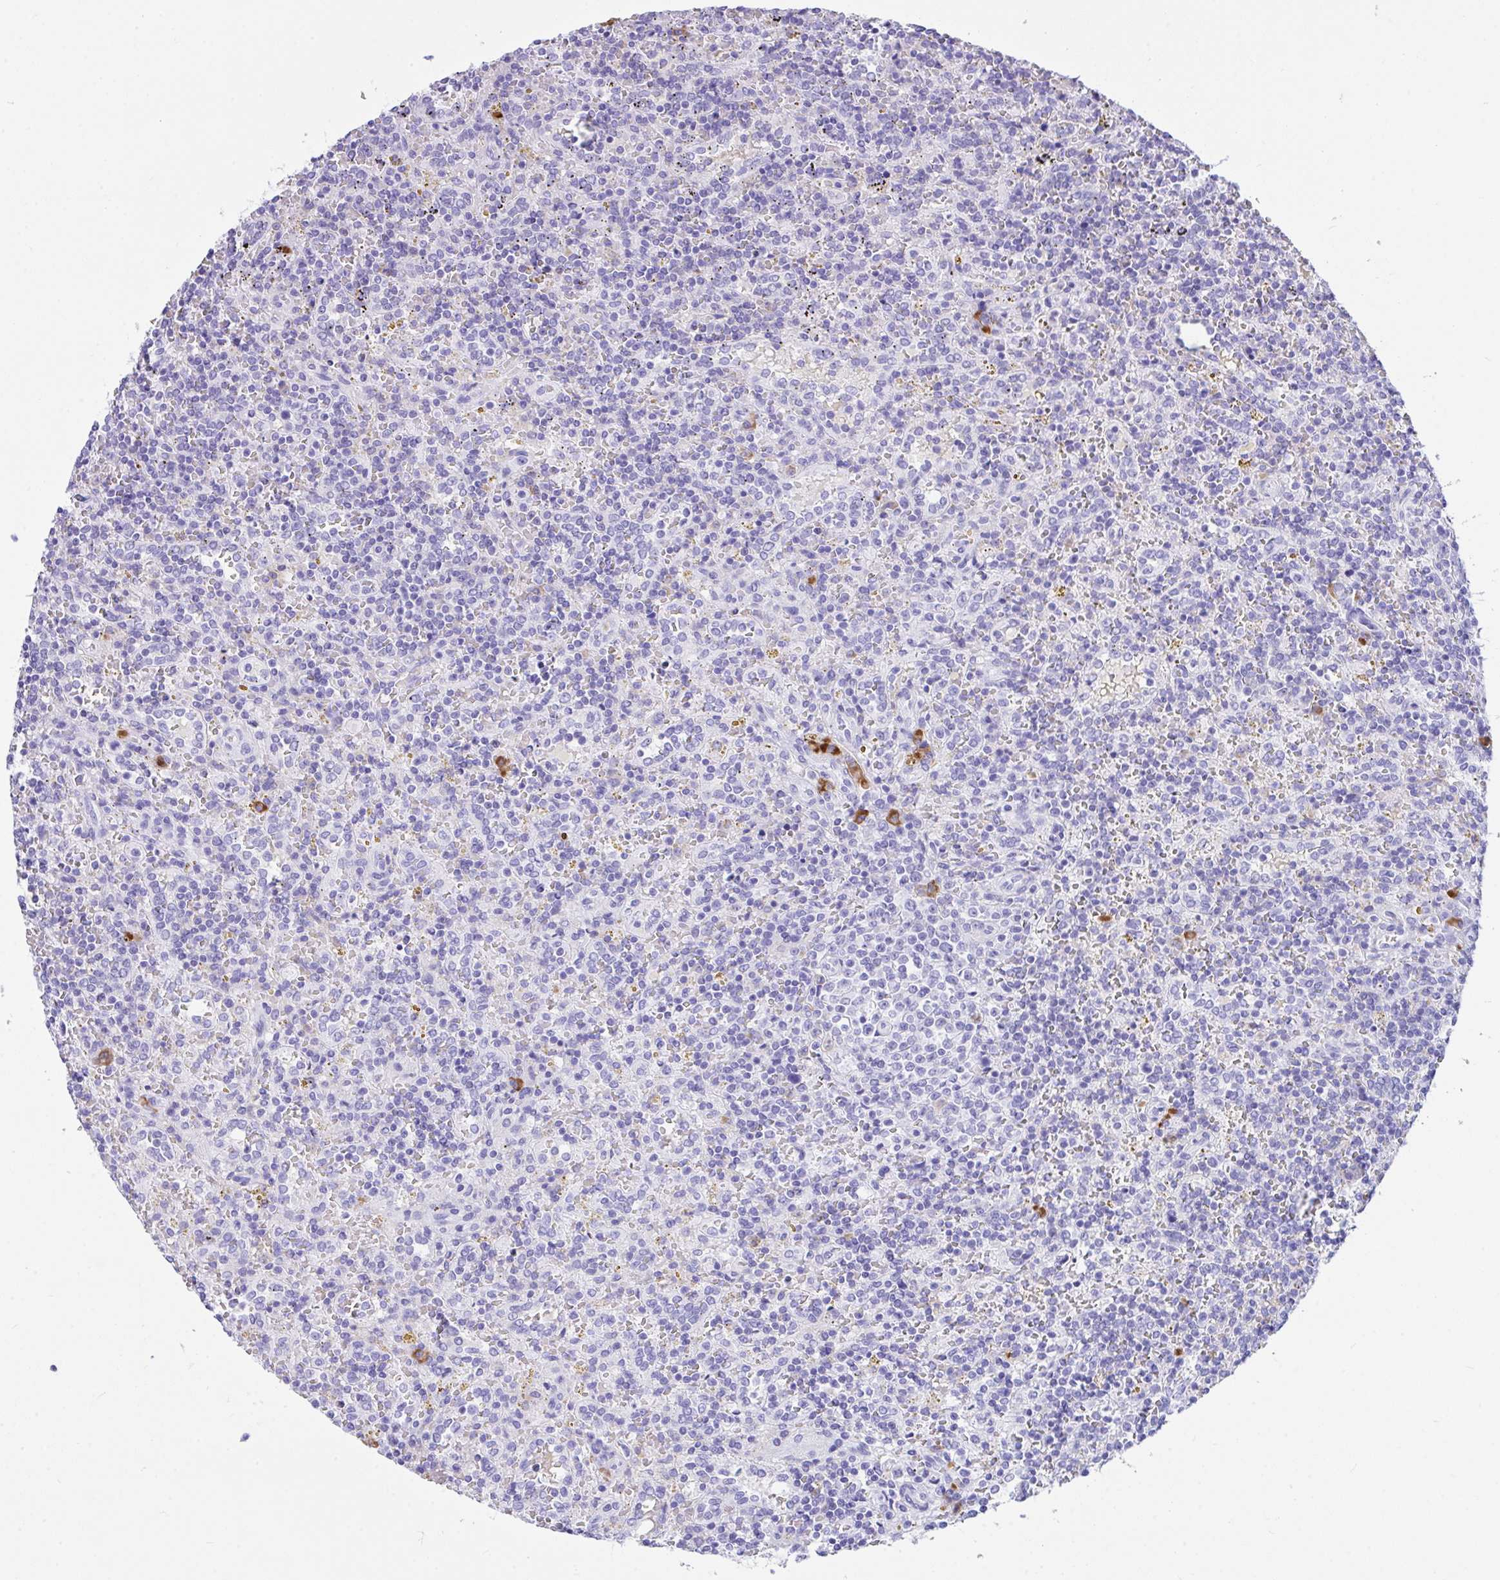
{"staining": {"intensity": "negative", "quantity": "none", "location": "none"}, "tissue": "lymphoma", "cell_type": "Tumor cells", "image_type": "cancer", "snomed": [{"axis": "morphology", "description": "Malignant lymphoma, non-Hodgkin's type, Low grade"}, {"axis": "topography", "description": "Spleen"}], "caption": "Malignant lymphoma, non-Hodgkin's type (low-grade) stained for a protein using immunohistochemistry demonstrates no staining tumor cells.", "gene": "BEST4", "patient": {"sex": "male", "age": 67}}